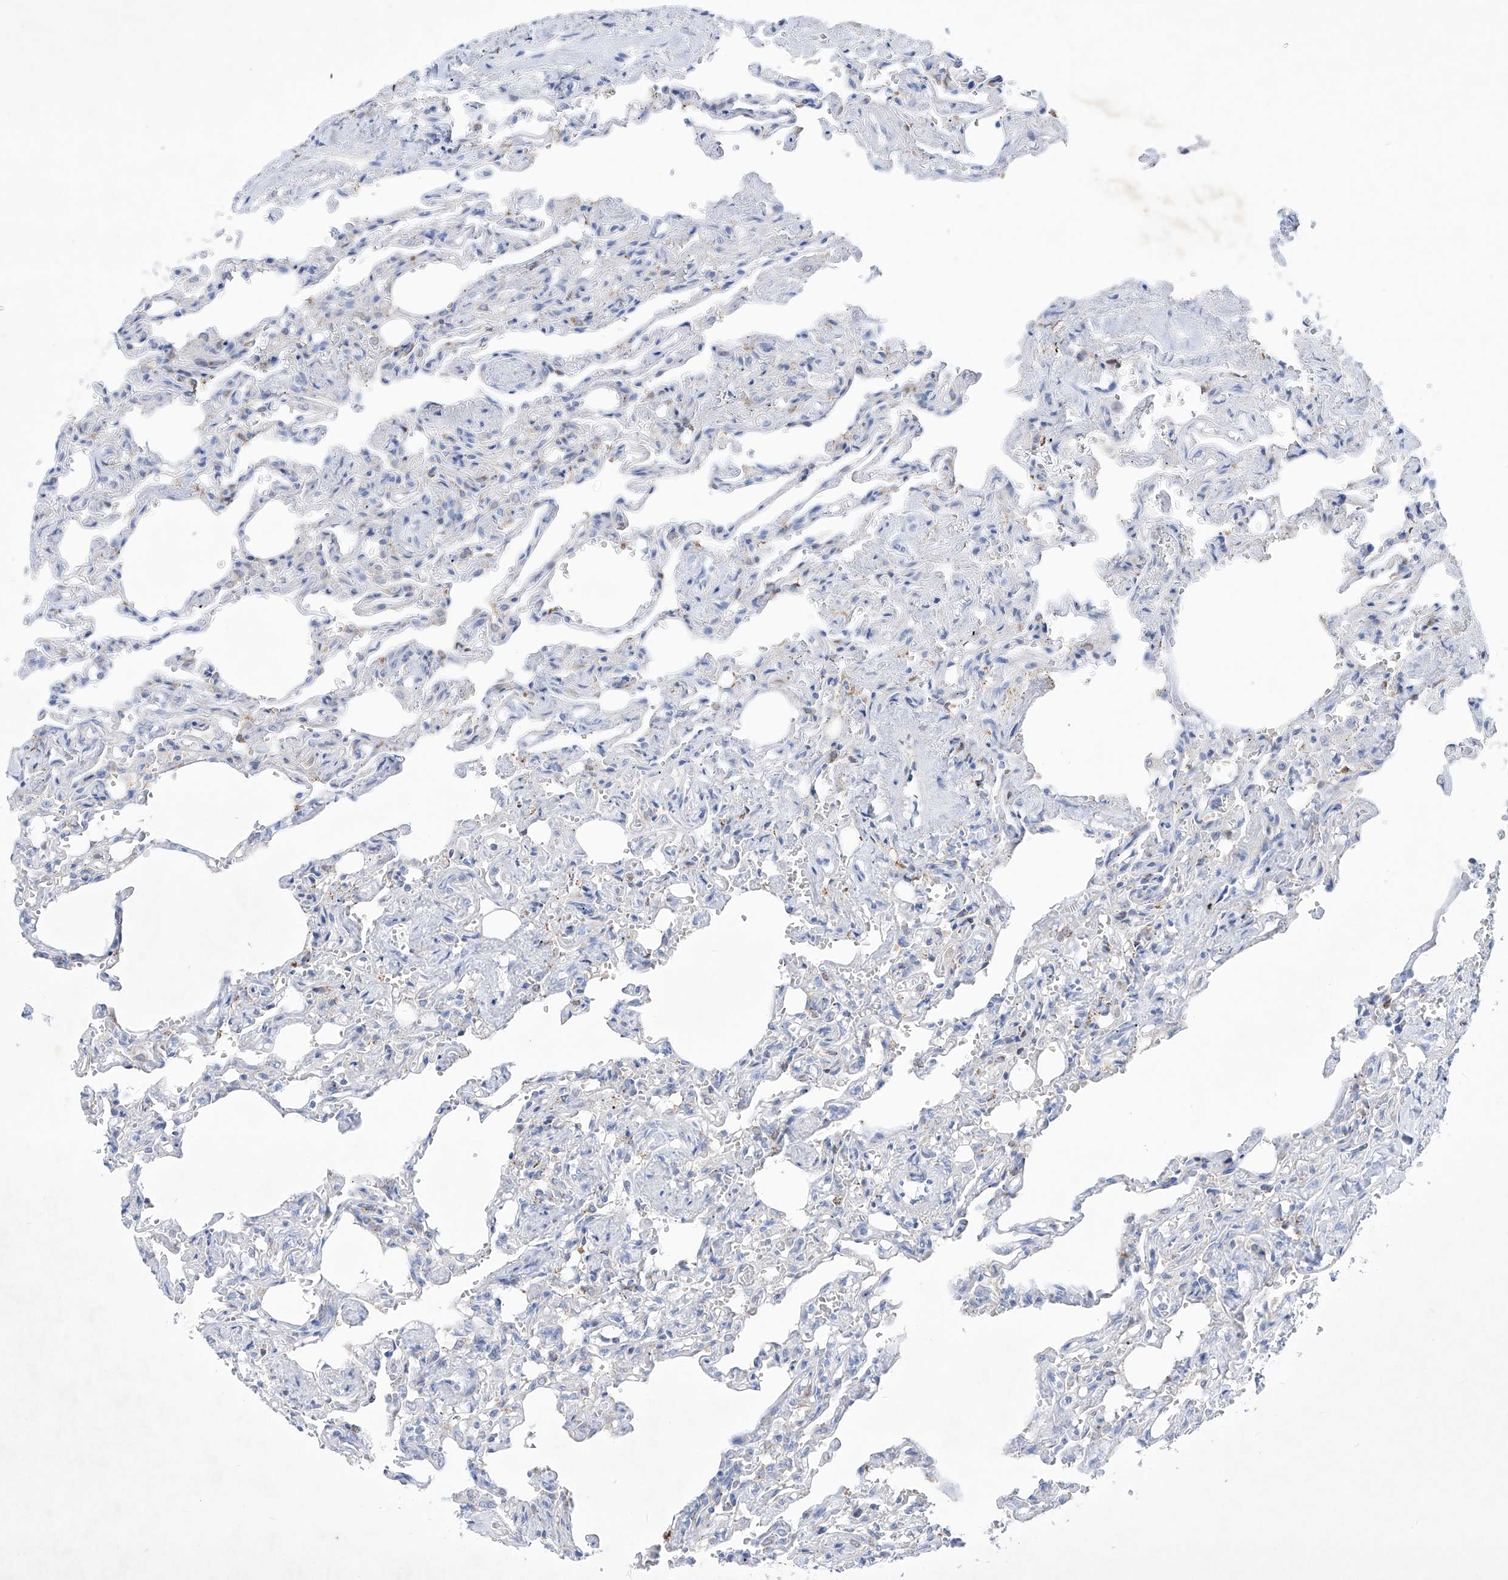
{"staining": {"intensity": "negative", "quantity": "none", "location": "none"}, "tissue": "lung", "cell_type": "Alveolar cells", "image_type": "normal", "snomed": [{"axis": "morphology", "description": "Normal tissue, NOS"}, {"axis": "topography", "description": "Lung"}], "caption": "High power microscopy micrograph of an IHC histopathology image of benign lung, revealing no significant staining in alveolar cells.", "gene": "C1orf87", "patient": {"sex": "male", "age": 21}}